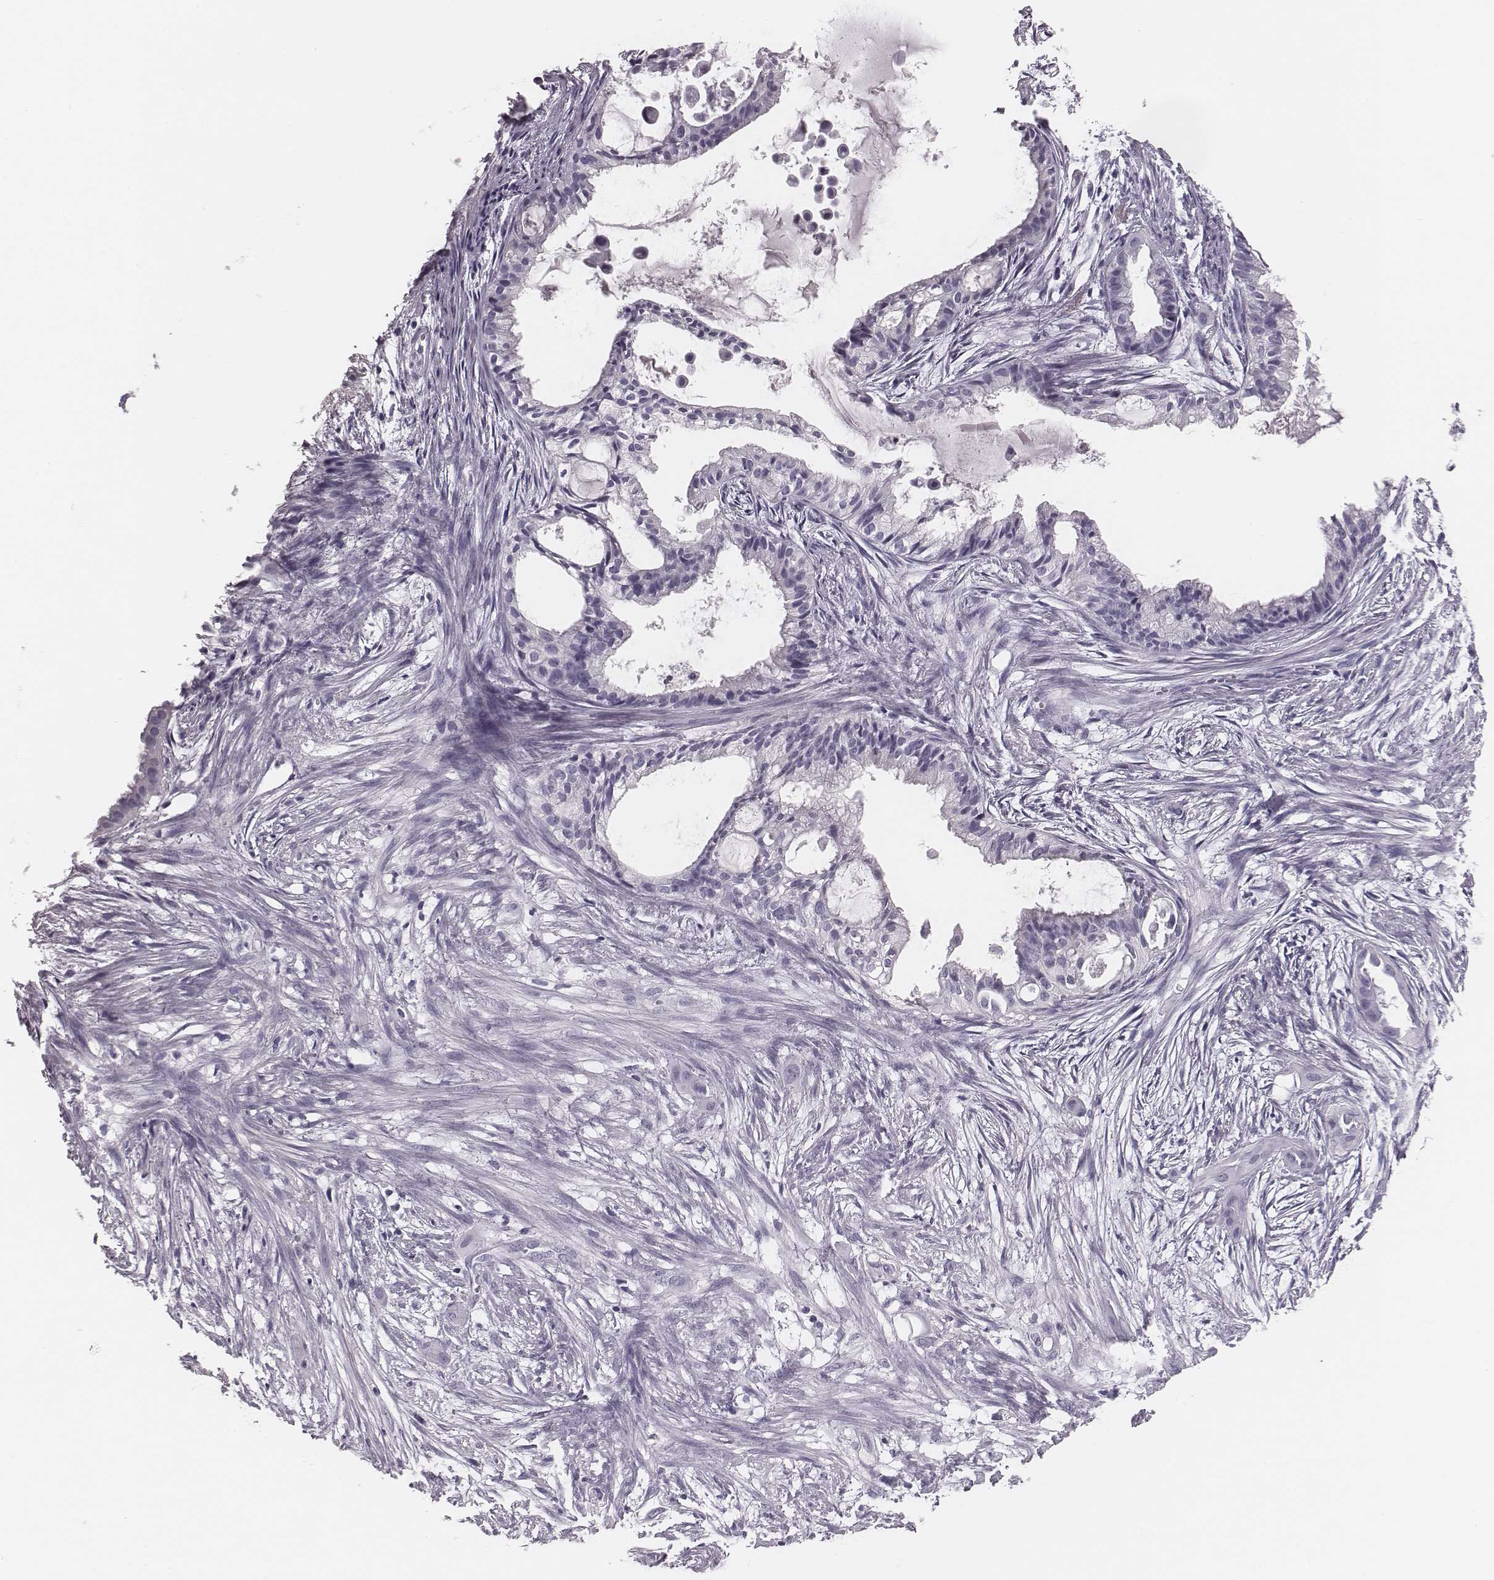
{"staining": {"intensity": "negative", "quantity": "none", "location": "none"}, "tissue": "endometrial cancer", "cell_type": "Tumor cells", "image_type": "cancer", "snomed": [{"axis": "morphology", "description": "Adenocarcinoma, NOS"}, {"axis": "topography", "description": "Endometrium"}], "caption": "Histopathology image shows no protein staining in tumor cells of endometrial adenocarcinoma tissue.", "gene": "CSH1", "patient": {"sex": "female", "age": 86}}